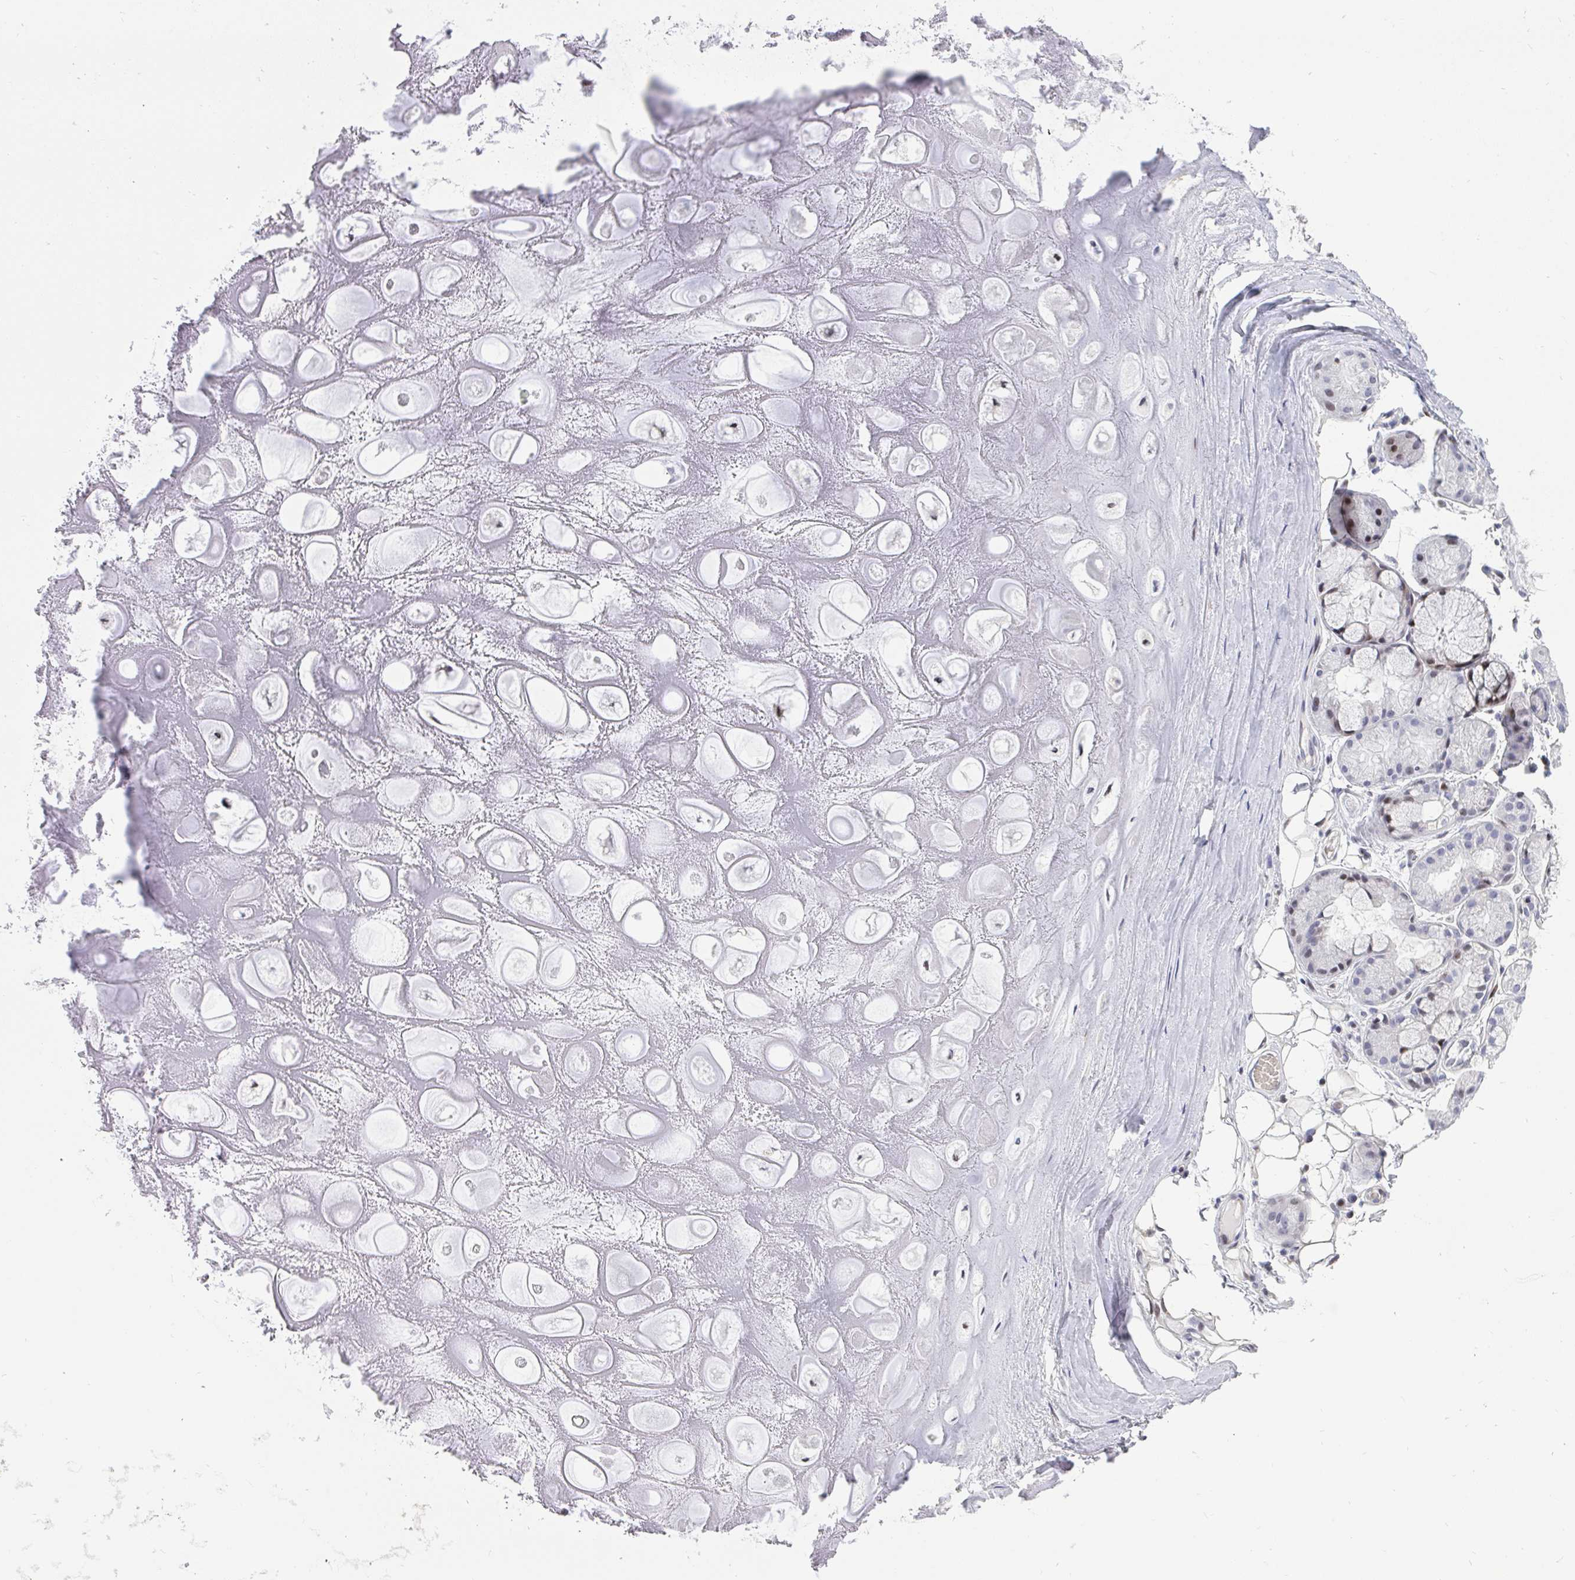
{"staining": {"intensity": "negative", "quantity": "none", "location": "none"}, "tissue": "adipose tissue", "cell_type": "Adipocytes", "image_type": "normal", "snomed": [{"axis": "morphology", "description": "Normal tissue, NOS"}, {"axis": "topography", "description": "Lymph node"}, {"axis": "topography", "description": "Cartilage tissue"}, {"axis": "topography", "description": "Nasopharynx"}], "caption": "Histopathology image shows no protein expression in adipocytes of benign adipose tissue.", "gene": "PLPPR3", "patient": {"sex": "male", "age": 63}}